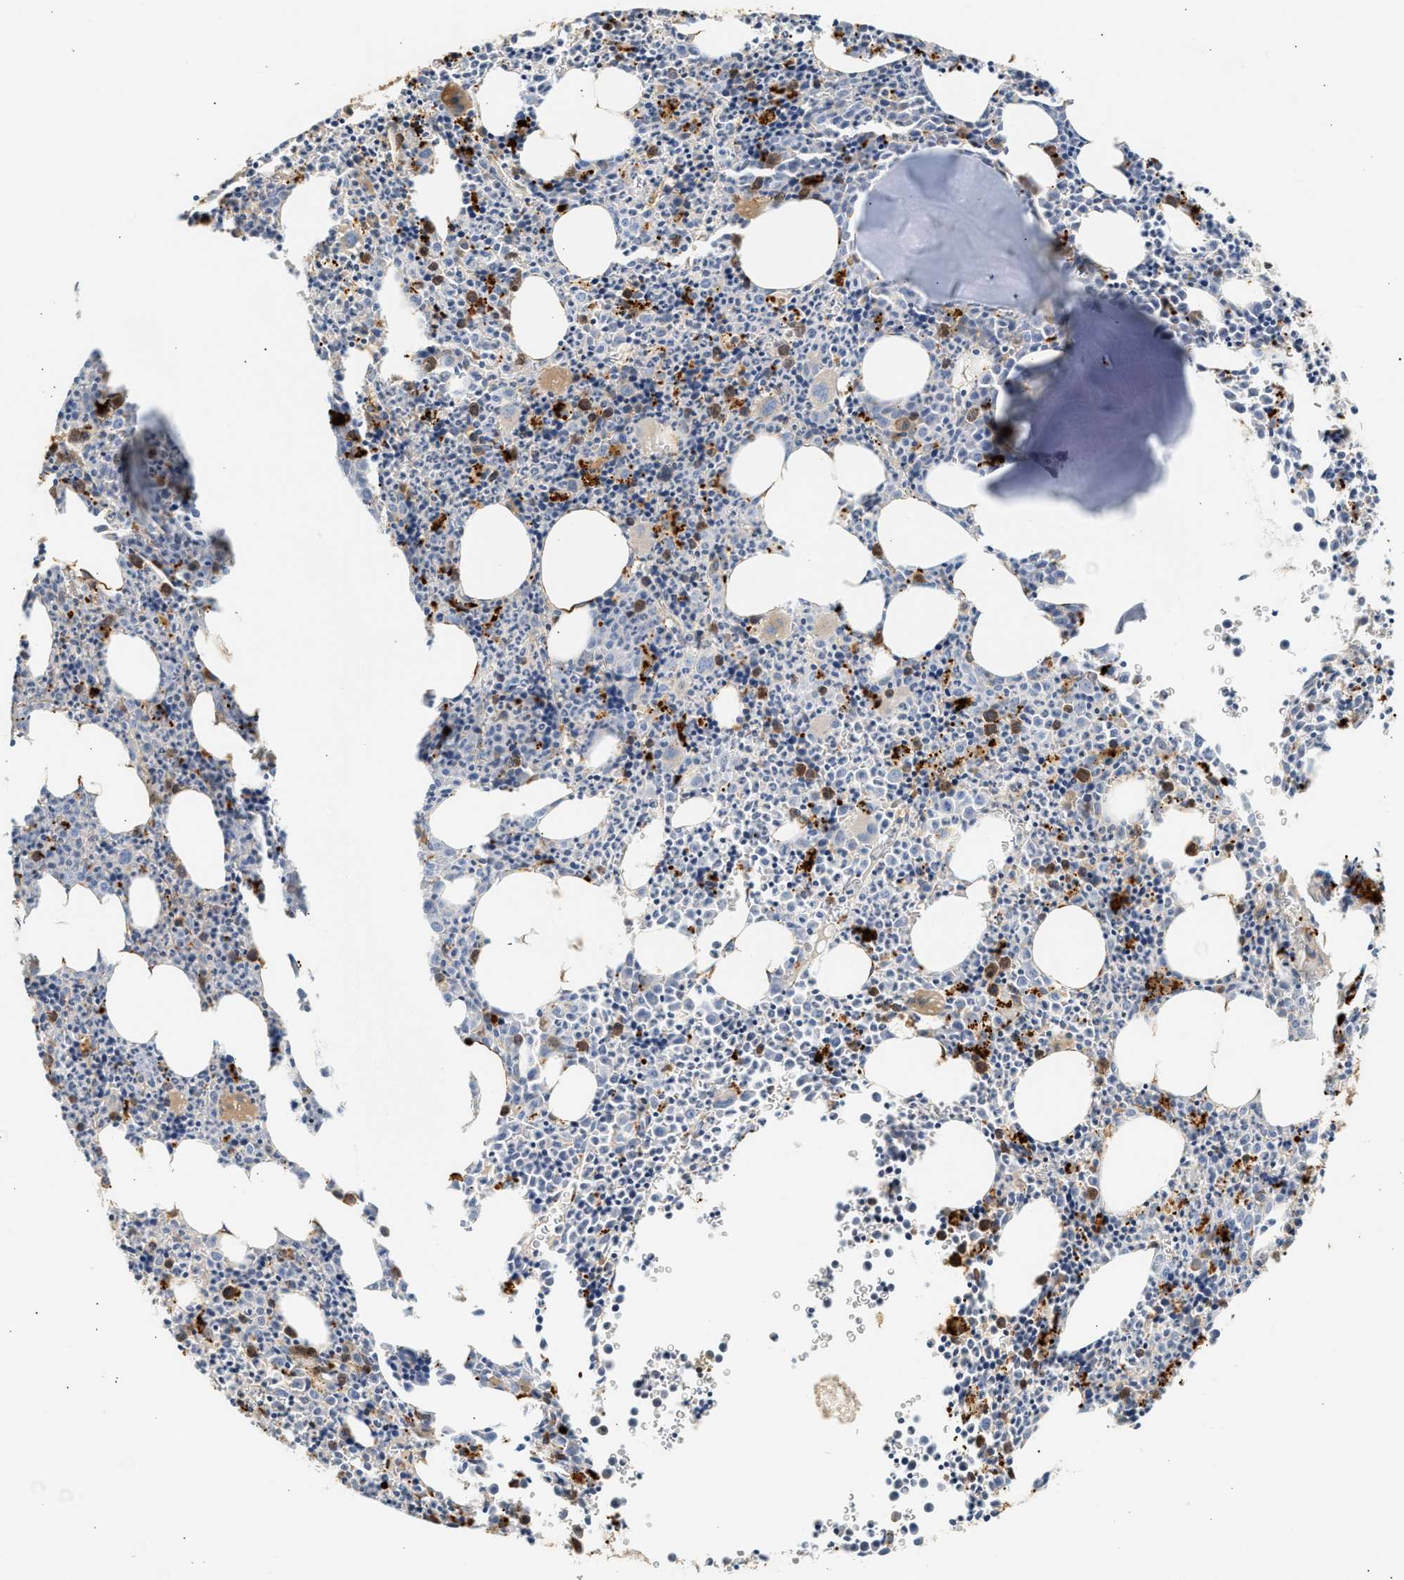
{"staining": {"intensity": "moderate", "quantity": "25%-75%", "location": "cytoplasmic/membranous"}, "tissue": "bone marrow", "cell_type": "Hematopoietic cells", "image_type": "normal", "snomed": [{"axis": "morphology", "description": "Normal tissue, NOS"}, {"axis": "morphology", "description": "Inflammation, NOS"}, {"axis": "topography", "description": "Bone marrow"}], "caption": "A medium amount of moderate cytoplasmic/membranous expression is seen in approximately 25%-75% of hematopoietic cells in normal bone marrow.", "gene": "ENTHD1", "patient": {"sex": "male", "age": 31}}